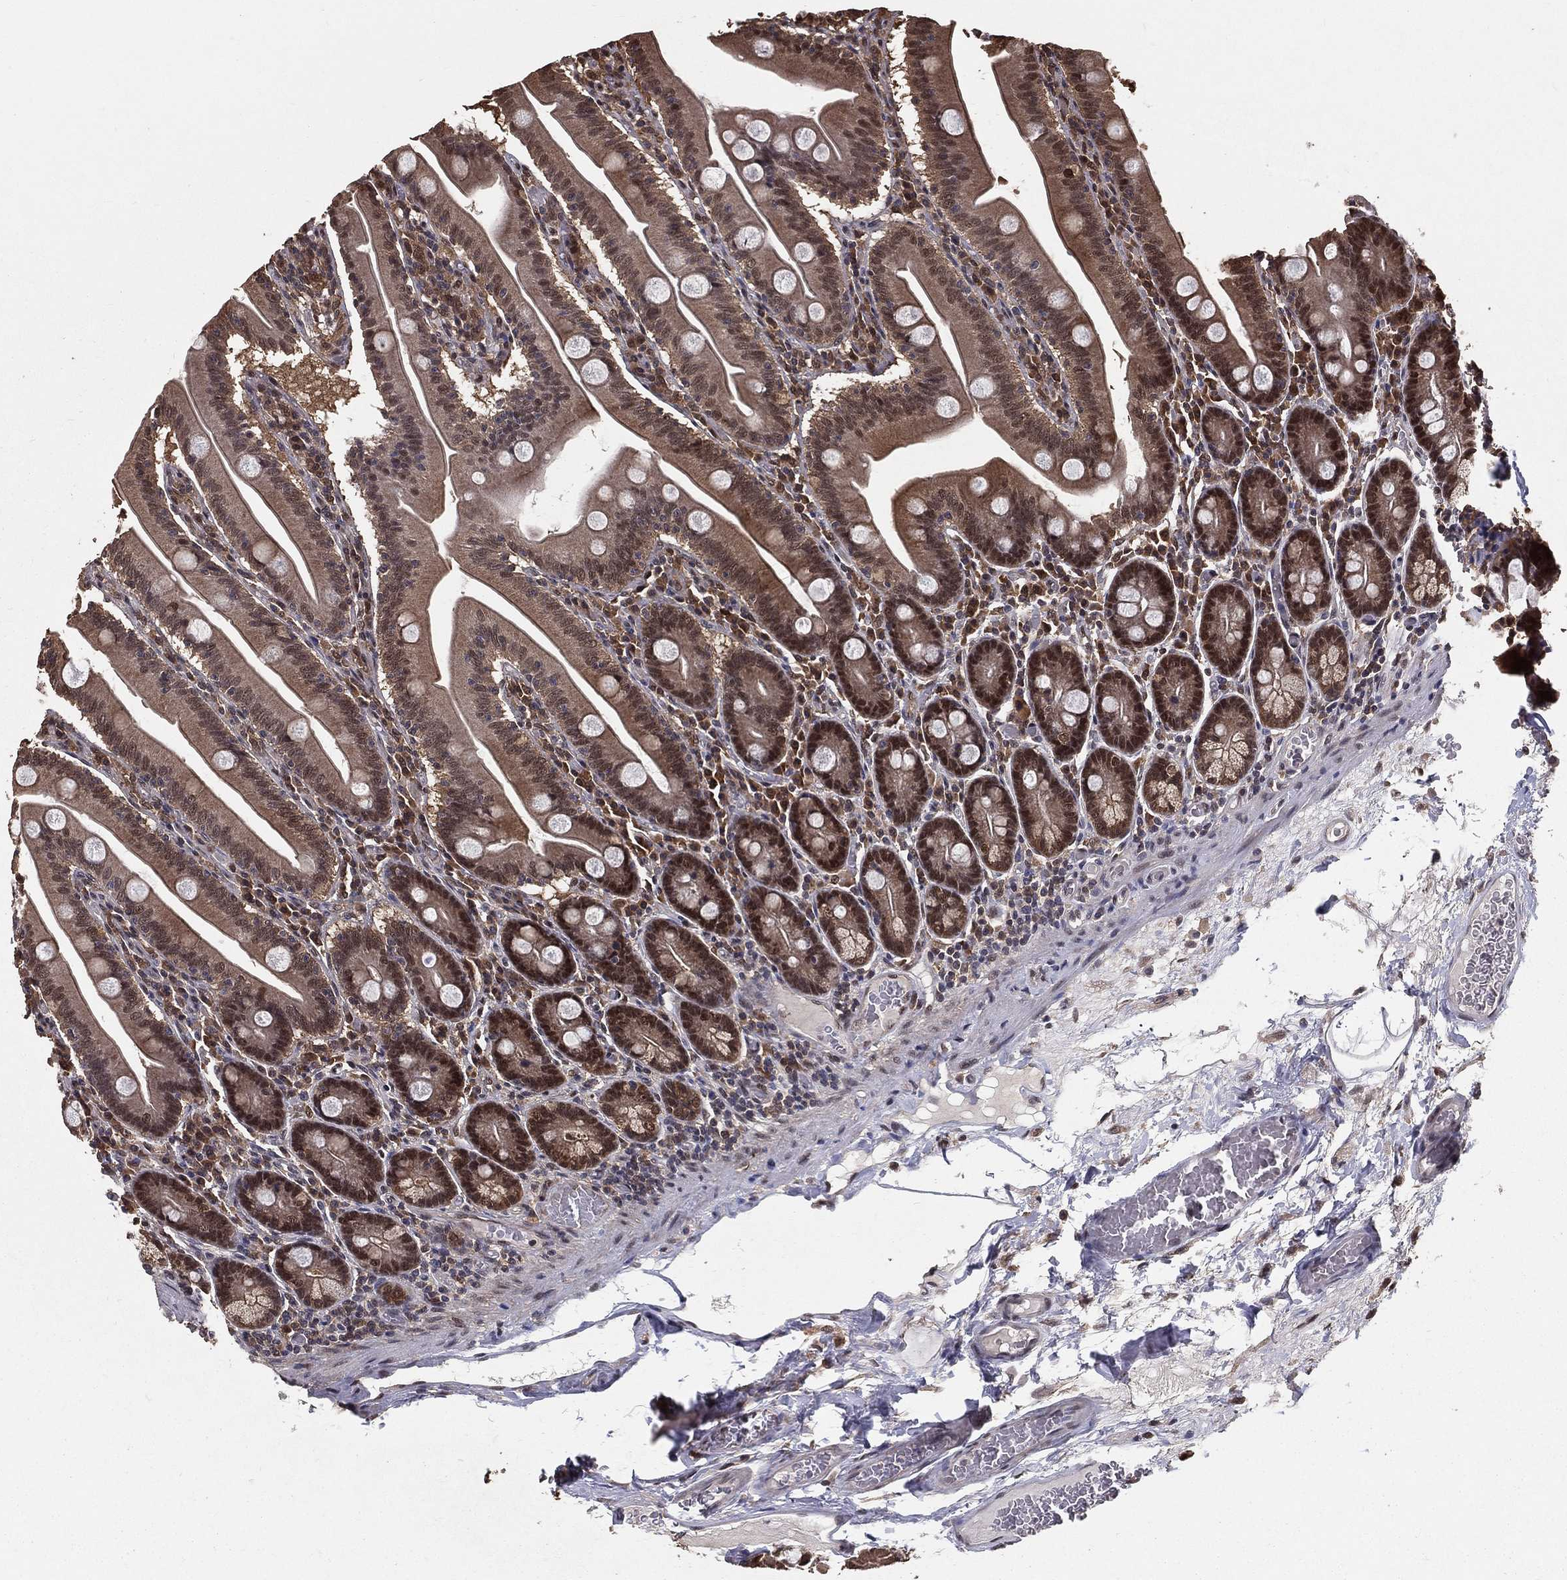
{"staining": {"intensity": "moderate", "quantity": ">75%", "location": "cytoplasmic/membranous,nuclear"}, "tissue": "small intestine", "cell_type": "Glandular cells", "image_type": "normal", "snomed": [{"axis": "morphology", "description": "Normal tissue, NOS"}, {"axis": "topography", "description": "Small intestine"}], "caption": "This micrograph reveals immunohistochemistry staining of benign human small intestine, with medium moderate cytoplasmic/membranous,nuclear positivity in about >75% of glandular cells.", "gene": "CARM1", "patient": {"sex": "male", "age": 37}}